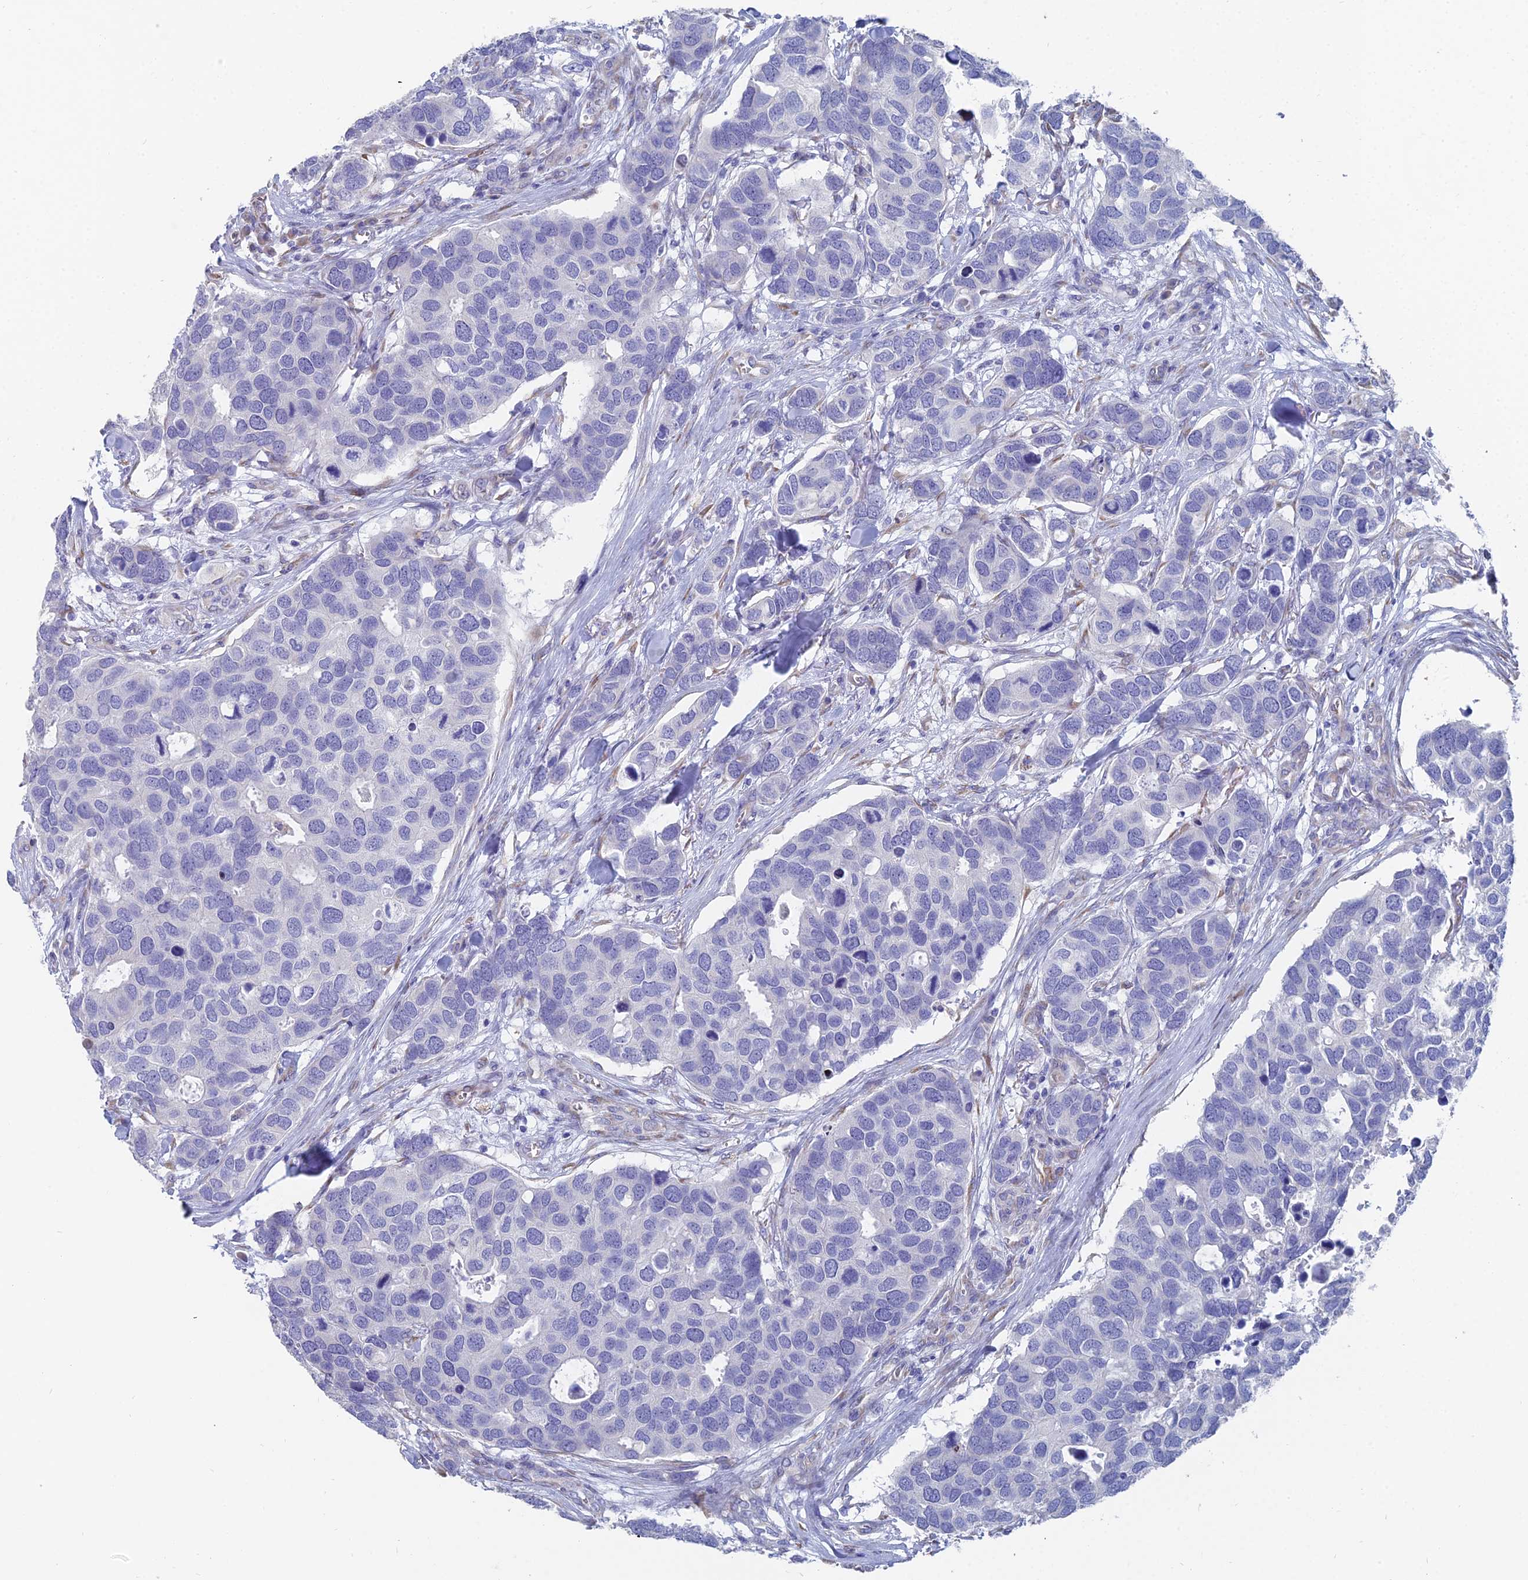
{"staining": {"intensity": "negative", "quantity": "none", "location": "none"}, "tissue": "breast cancer", "cell_type": "Tumor cells", "image_type": "cancer", "snomed": [{"axis": "morphology", "description": "Duct carcinoma"}, {"axis": "topography", "description": "Breast"}], "caption": "Histopathology image shows no significant protein staining in tumor cells of breast cancer (intraductal carcinoma). Nuclei are stained in blue.", "gene": "TNNT3", "patient": {"sex": "female", "age": 83}}